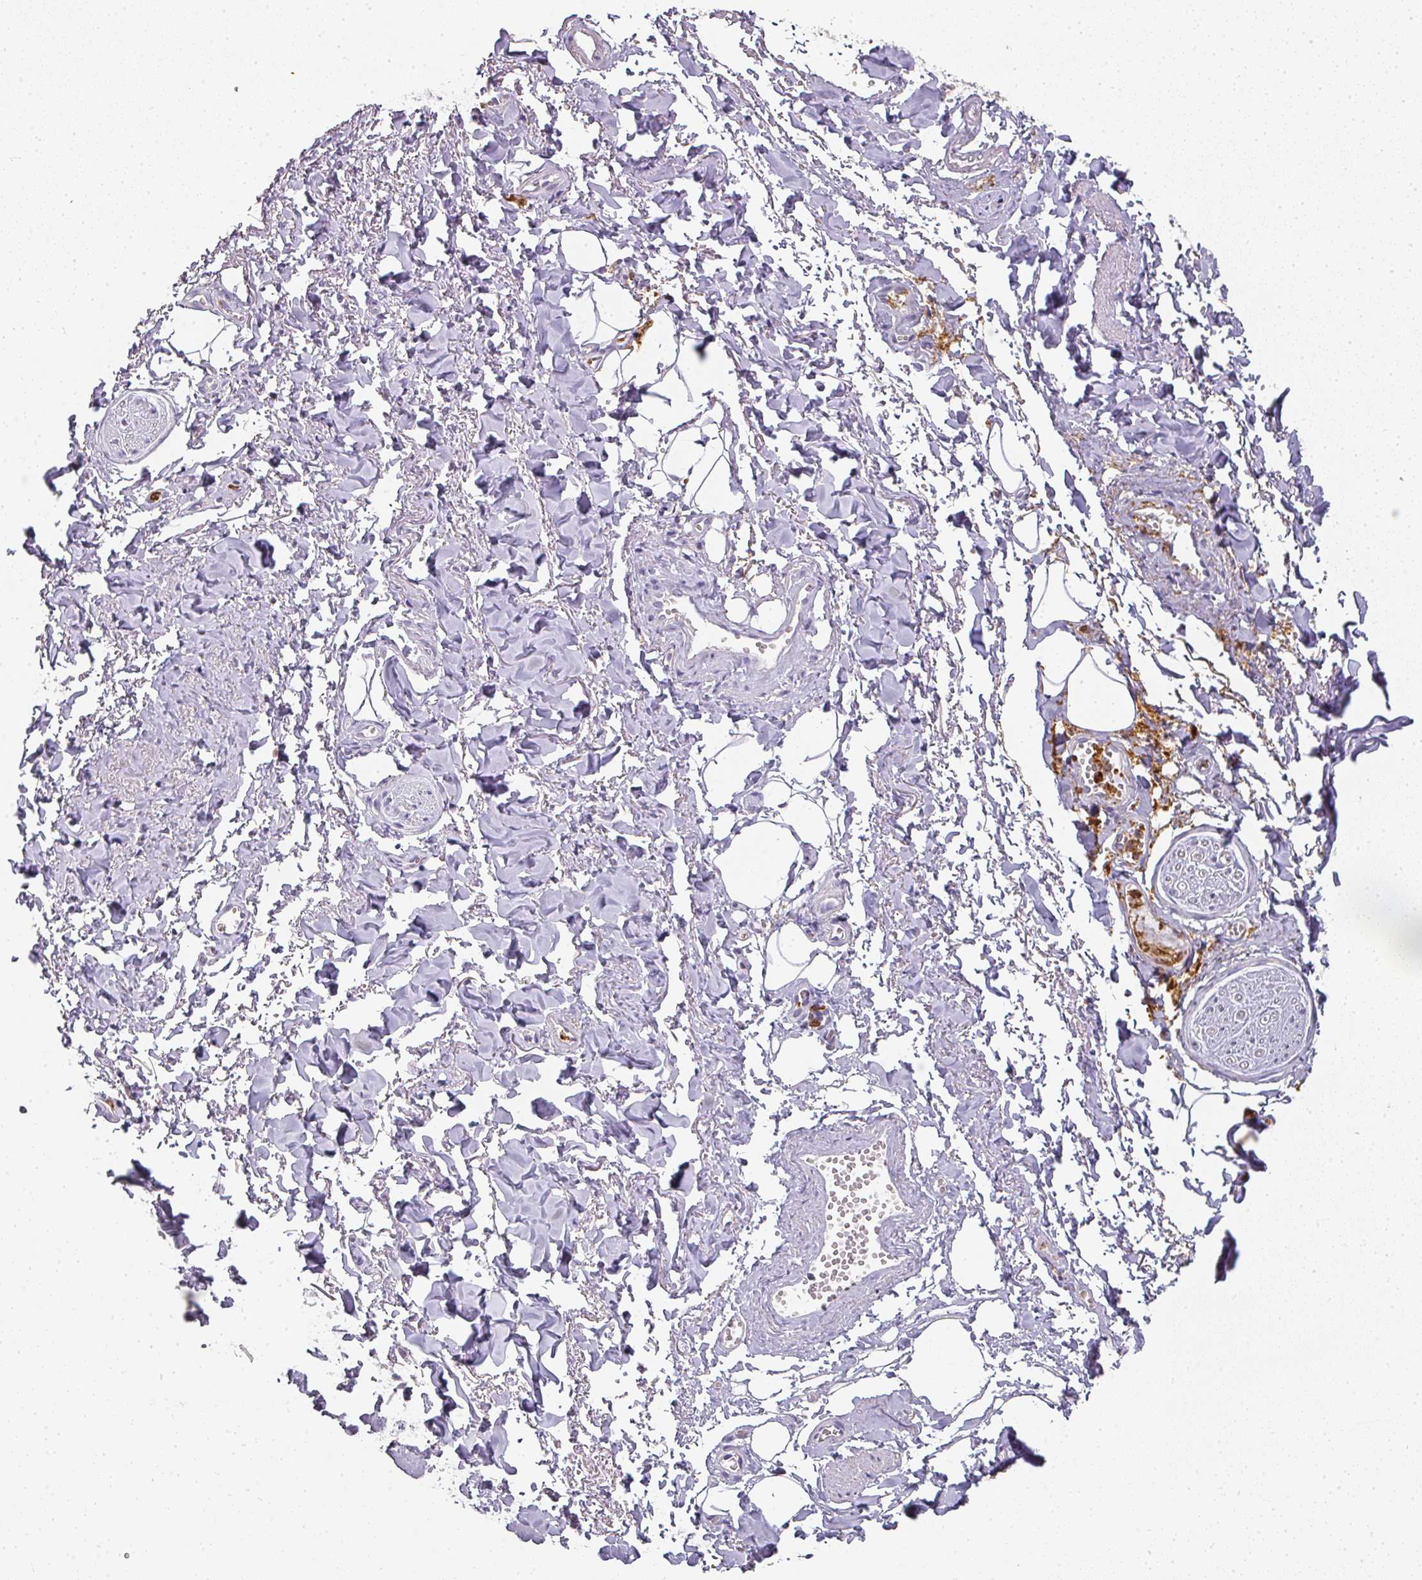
{"staining": {"intensity": "negative", "quantity": "none", "location": "none"}, "tissue": "adipose tissue", "cell_type": "Adipocytes", "image_type": "normal", "snomed": [{"axis": "morphology", "description": "Normal tissue, NOS"}, {"axis": "topography", "description": "Vulva"}, {"axis": "topography", "description": "Vagina"}, {"axis": "topography", "description": "Peripheral nerve tissue"}], "caption": "There is no significant expression in adipocytes of adipose tissue. (Brightfield microscopy of DAB (3,3'-diaminobenzidine) IHC at high magnification).", "gene": "CAMP", "patient": {"sex": "female", "age": 66}}